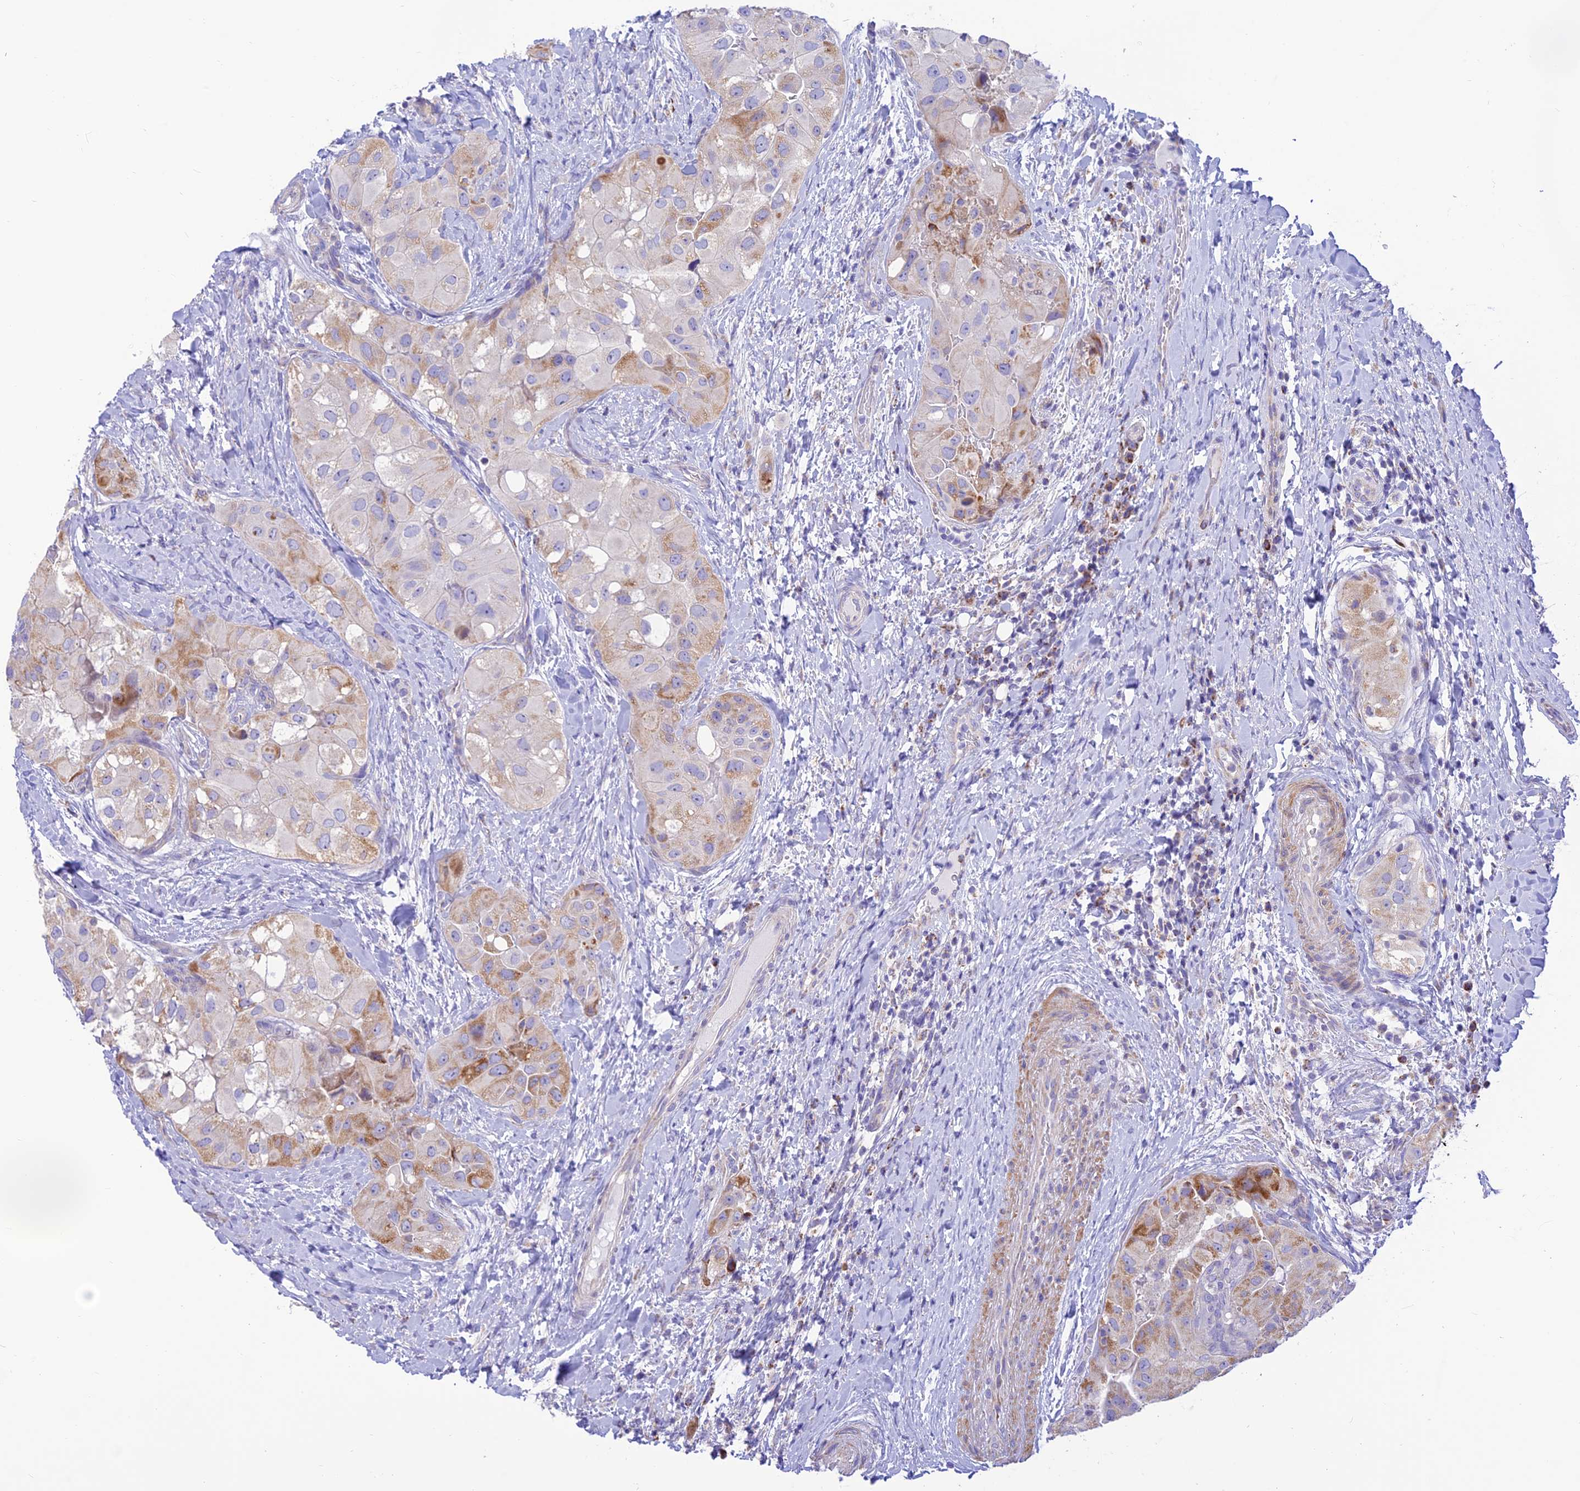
{"staining": {"intensity": "moderate", "quantity": "<25%", "location": "cytoplasmic/membranous"}, "tissue": "thyroid cancer", "cell_type": "Tumor cells", "image_type": "cancer", "snomed": [{"axis": "morphology", "description": "Normal tissue, NOS"}, {"axis": "morphology", "description": "Papillary adenocarcinoma, NOS"}, {"axis": "topography", "description": "Thyroid gland"}], "caption": "A micrograph showing moderate cytoplasmic/membranous staining in about <25% of tumor cells in thyroid cancer (papillary adenocarcinoma), as visualized by brown immunohistochemical staining.", "gene": "FAM186B", "patient": {"sex": "female", "age": 59}}